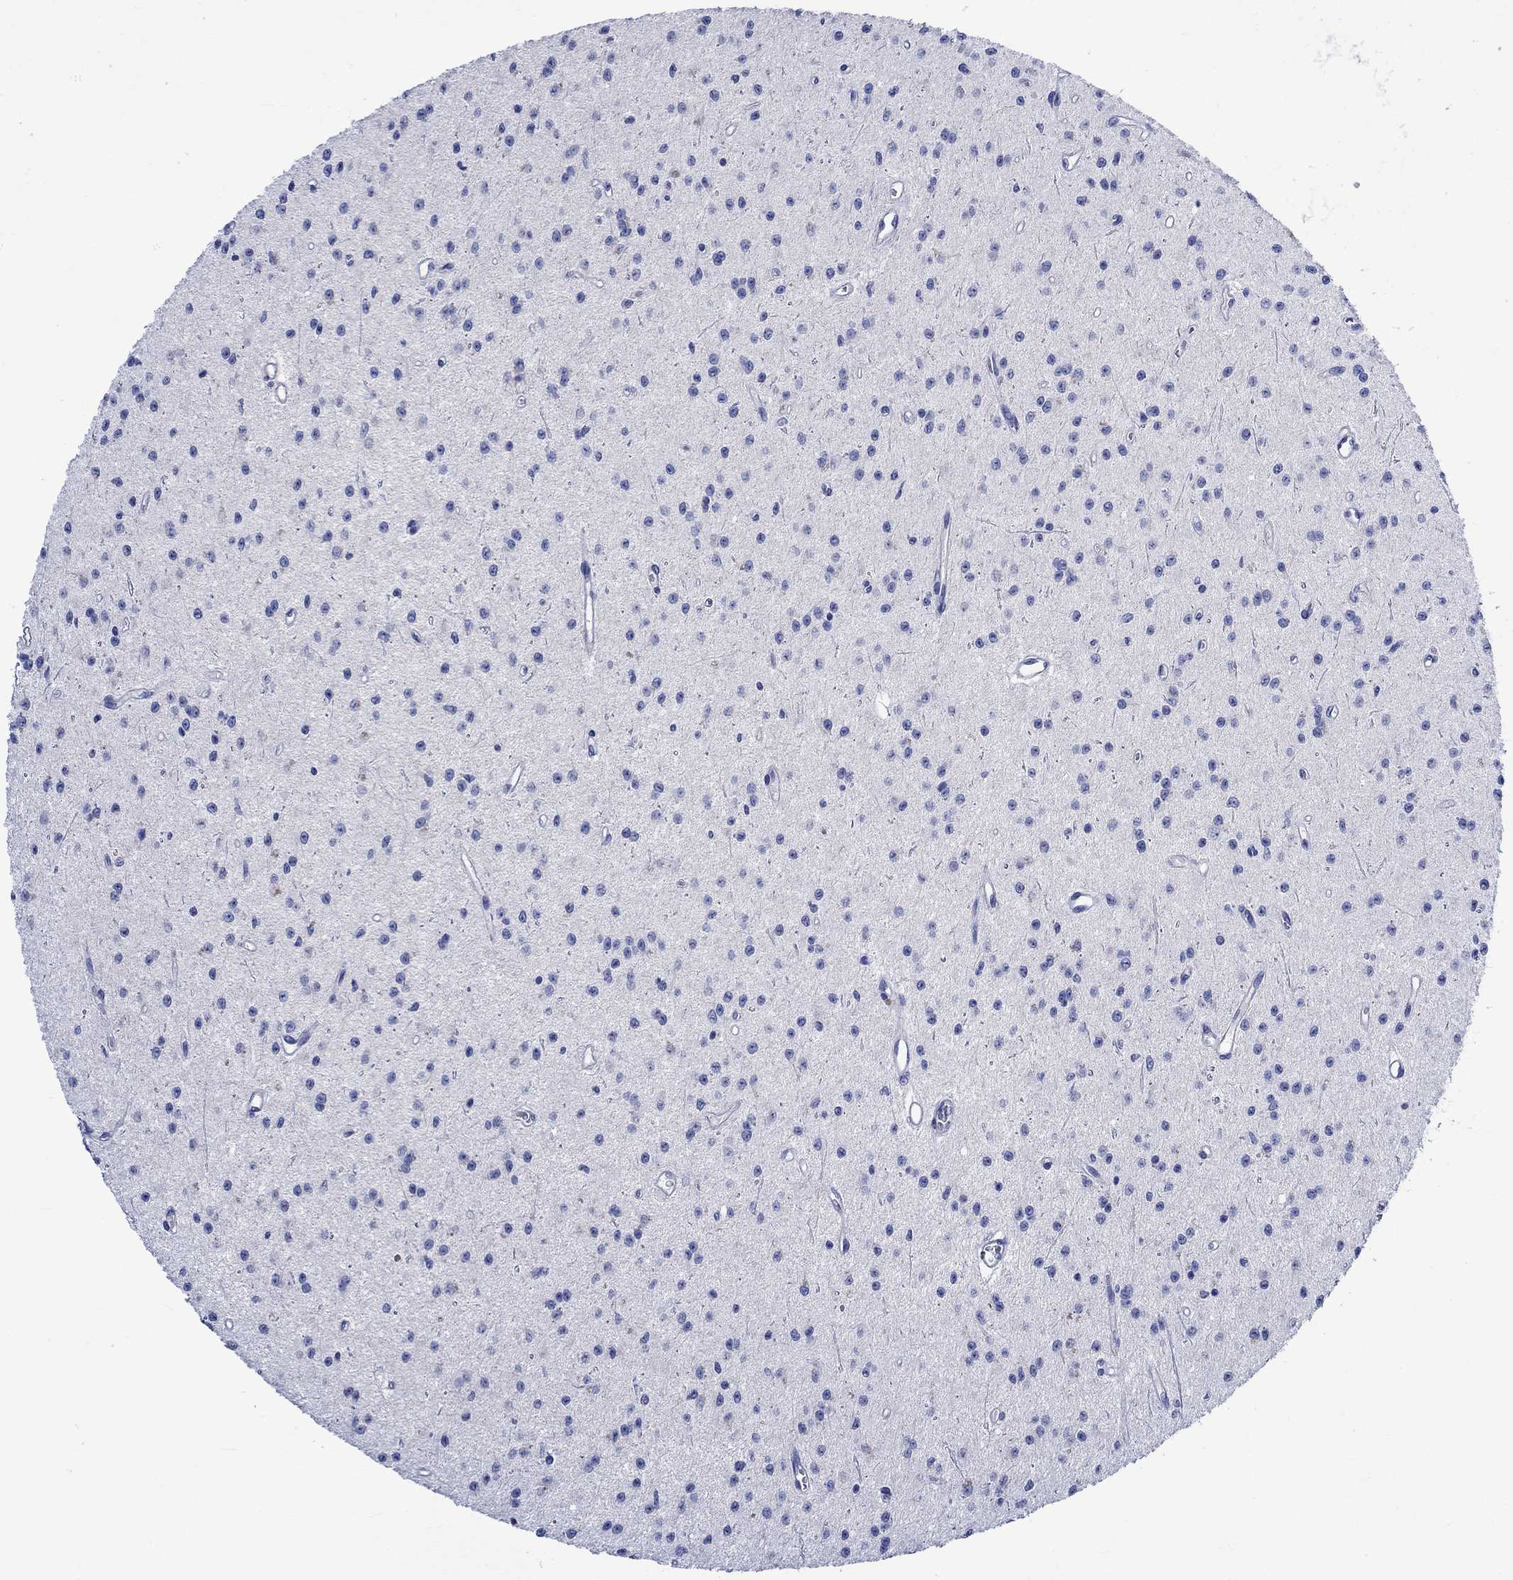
{"staining": {"intensity": "negative", "quantity": "none", "location": "none"}, "tissue": "glioma", "cell_type": "Tumor cells", "image_type": "cancer", "snomed": [{"axis": "morphology", "description": "Glioma, malignant, Low grade"}, {"axis": "topography", "description": "Brain"}], "caption": "An immunohistochemistry (IHC) histopathology image of low-grade glioma (malignant) is shown. There is no staining in tumor cells of low-grade glioma (malignant).", "gene": "NRIP3", "patient": {"sex": "female", "age": 45}}